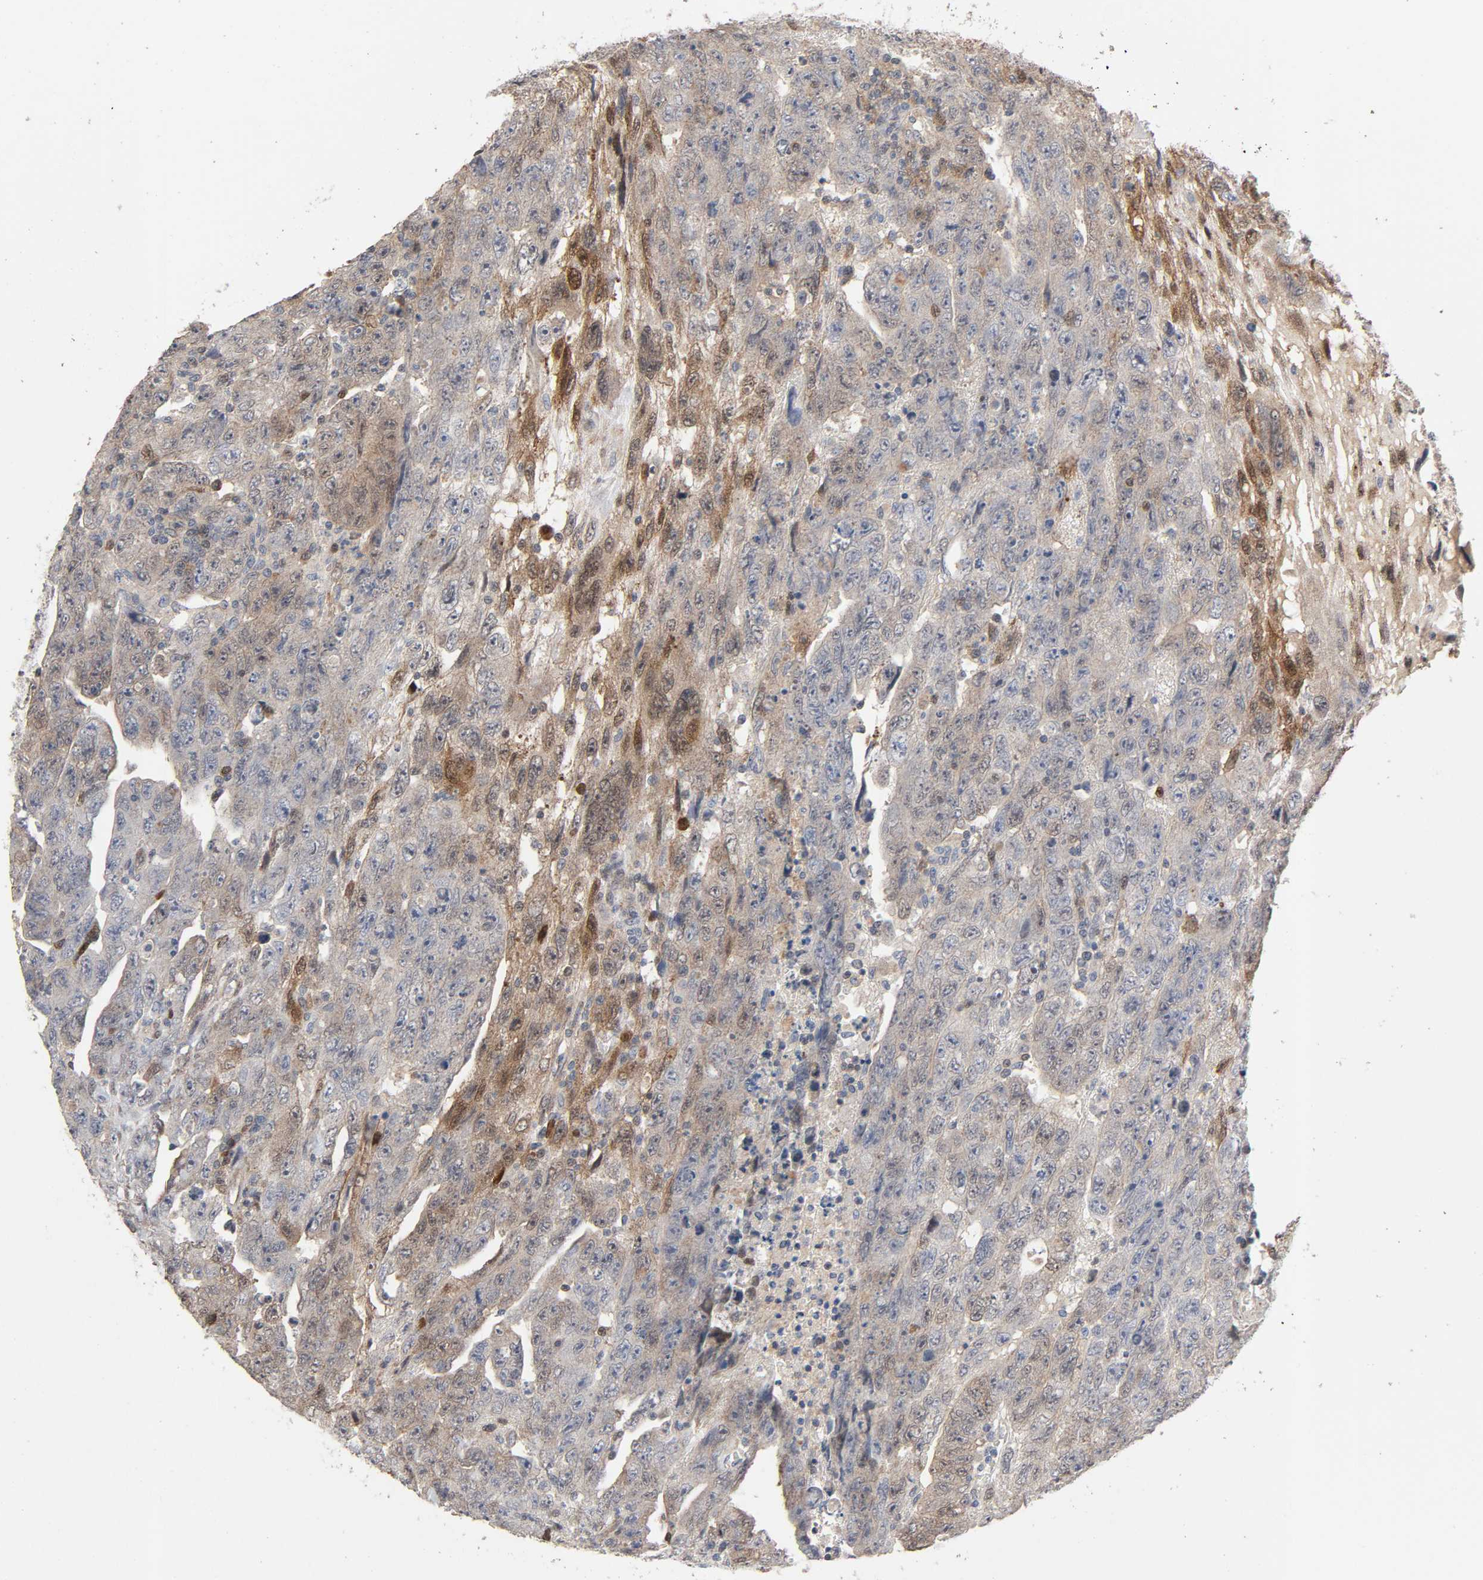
{"staining": {"intensity": "moderate", "quantity": "25%-75%", "location": "cytoplasmic/membranous"}, "tissue": "testis cancer", "cell_type": "Tumor cells", "image_type": "cancer", "snomed": [{"axis": "morphology", "description": "Carcinoma, Embryonal, NOS"}, {"axis": "topography", "description": "Testis"}], "caption": "Tumor cells display medium levels of moderate cytoplasmic/membranous expression in about 25%-75% of cells in testis cancer. The staining was performed using DAB (3,3'-diaminobenzidine) to visualize the protein expression in brown, while the nuclei were stained in blue with hematoxylin (Magnification: 20x).", "gene": "CDK6", "patient": {"sex": "male", "age": 28}}